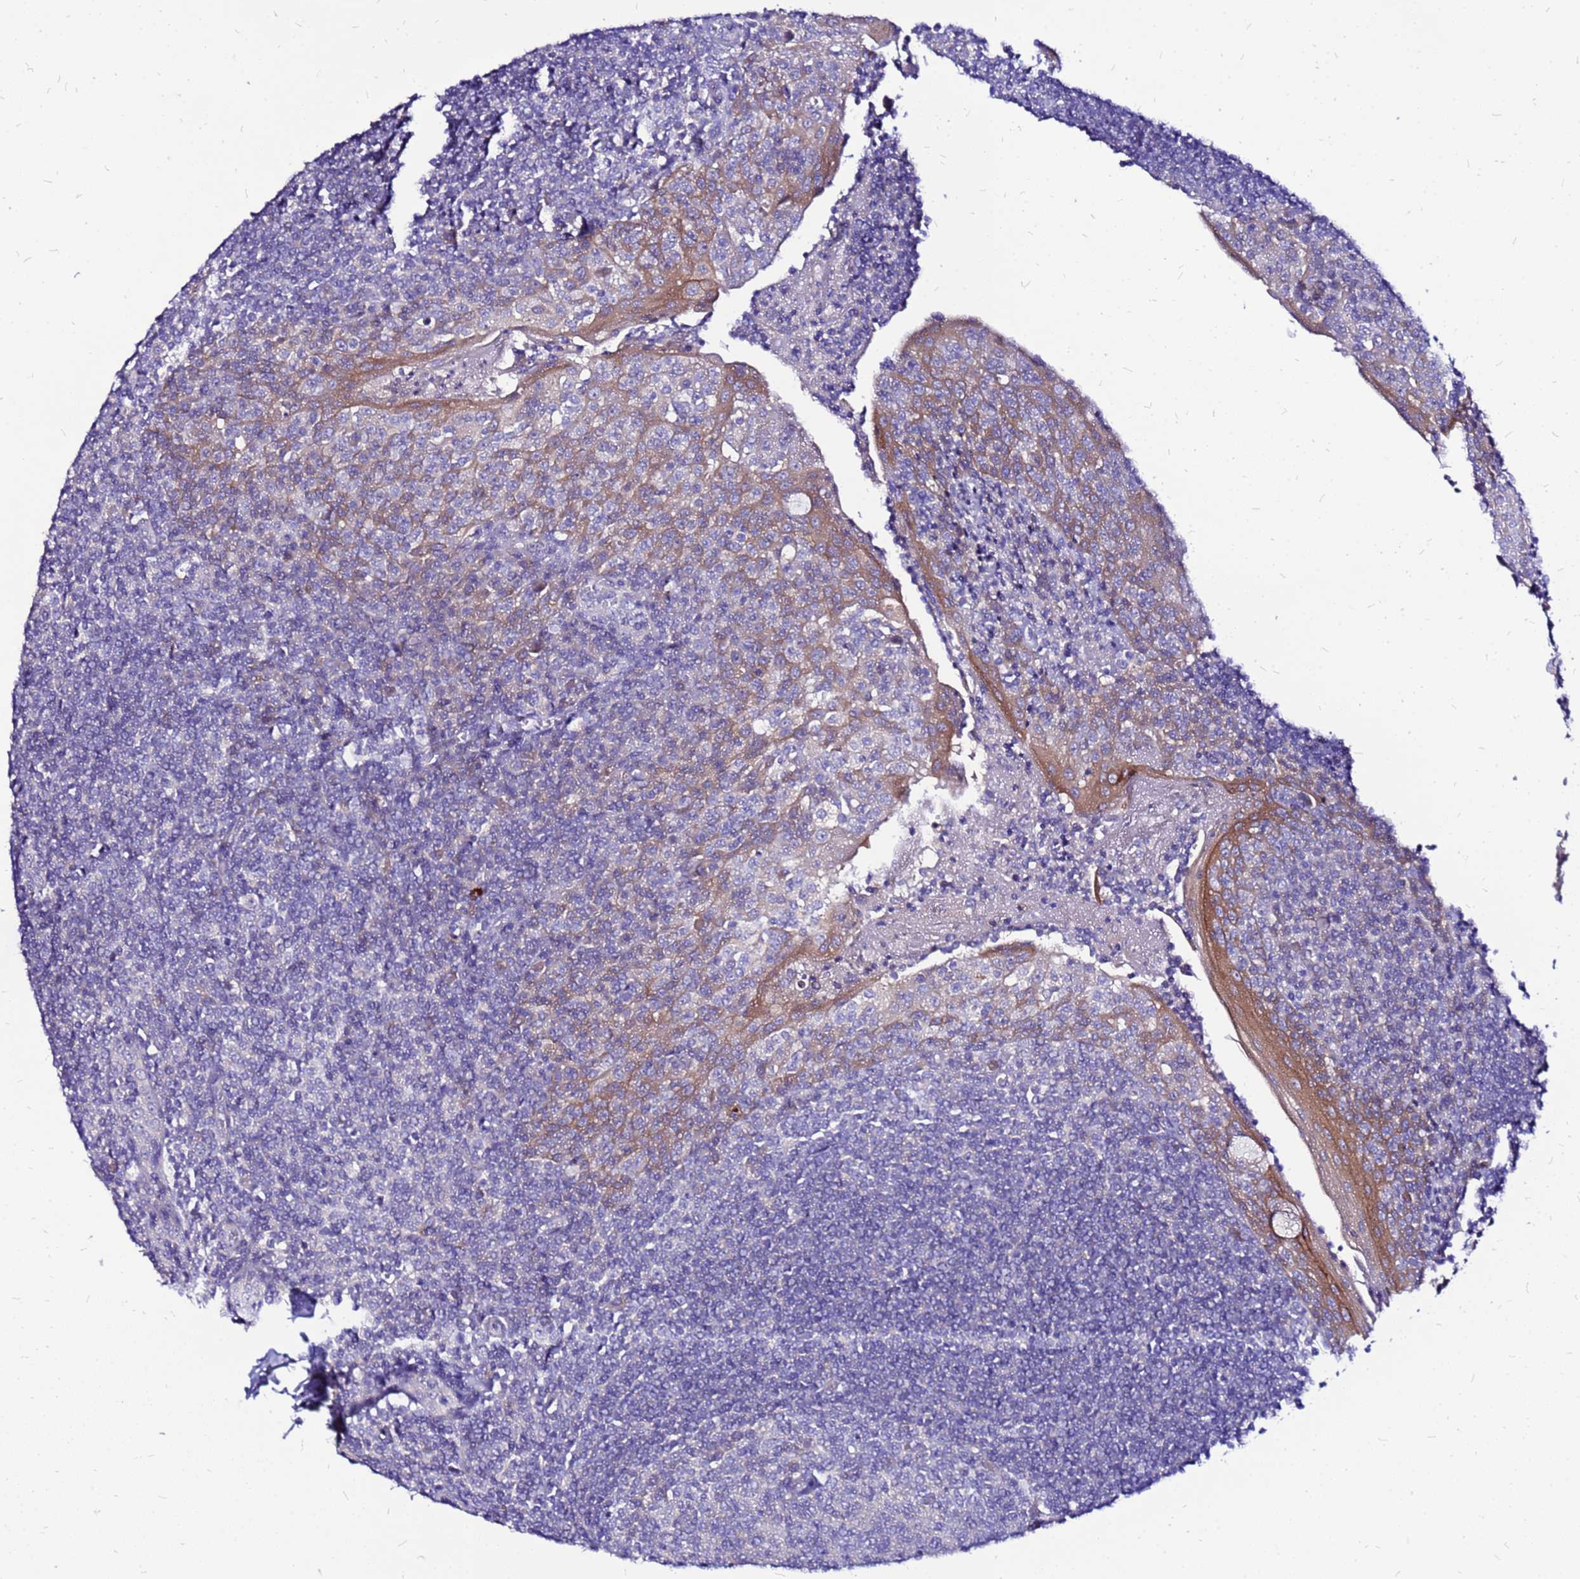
{"staining": {"intensity": "negative", "quantity": "none", "location": "none"}, "tissue": "tonsil", "cell_type": "Germinal center cells", "image_type": "normal", "snomed": [{"axis": "morphology", "description": "Normal tissue, NOS"}, {"axis": "topography", "description": "Tonsil"}], "caption": "Human tonsil stained for a protein using IHC demonstrates no staining in germinal center cells.", "gene": "ARHGEF35", "patient": {"sex": "male", "age": 27}}